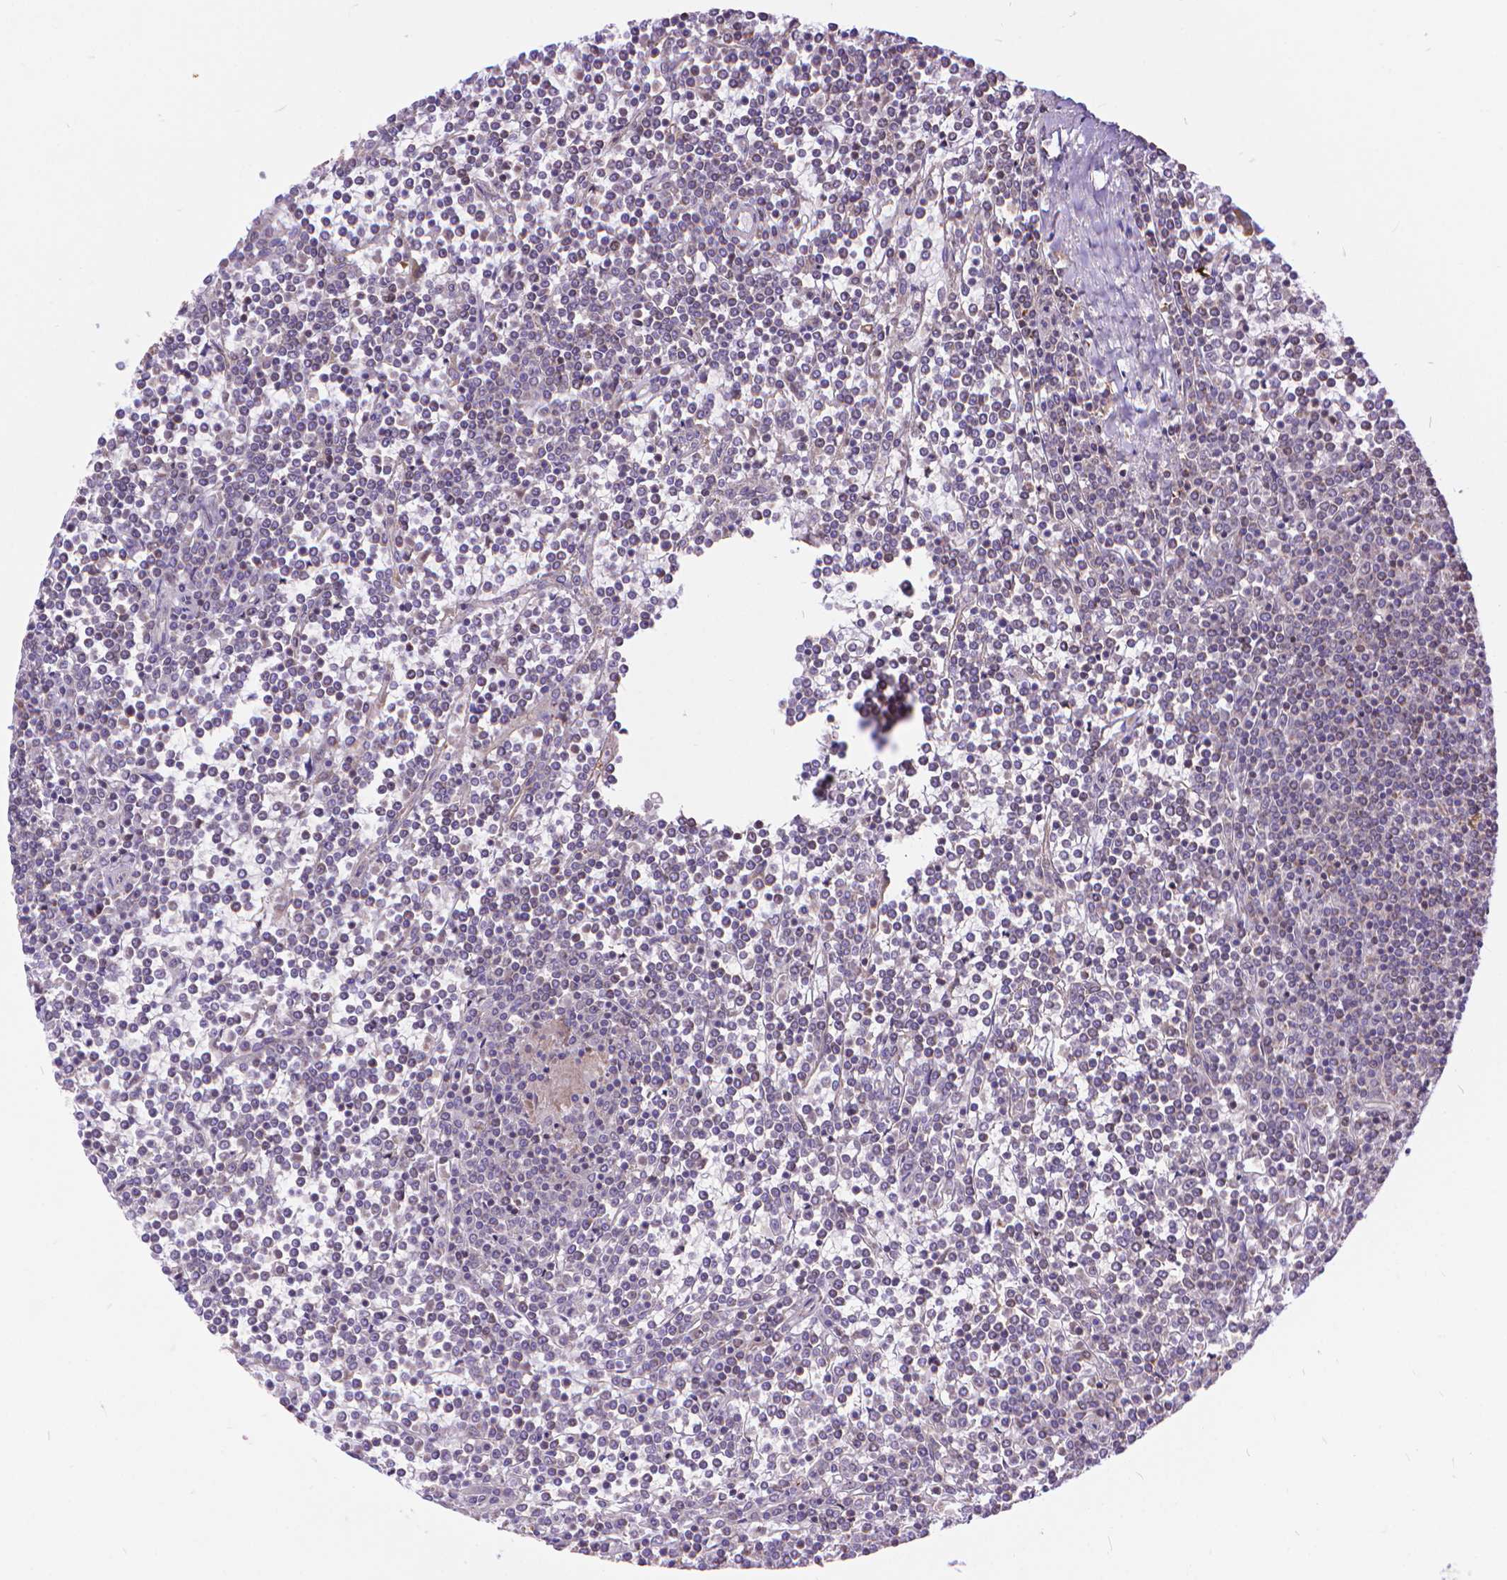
{"staining": {"intensity": "negative", "quantity": "none", "location": "none"}, "tissue": "lymphoma", "cell_type": "Tumor cells", "image_type": "cancer", "snomed": [{"axis": "morphology", "description": "Malignant lymphoma, non-Hodgkin's type, Low grade"}, {"axis": "topography", "description": "Spleen"}], "caption": "An image of malignant lymphoma, non-Hodgkin's type (low-grade) stained for a protein exhibits no brown staining in tumor cells.", "gene": "TMEM135", "patient": {"sex": "female", "age": 19}}